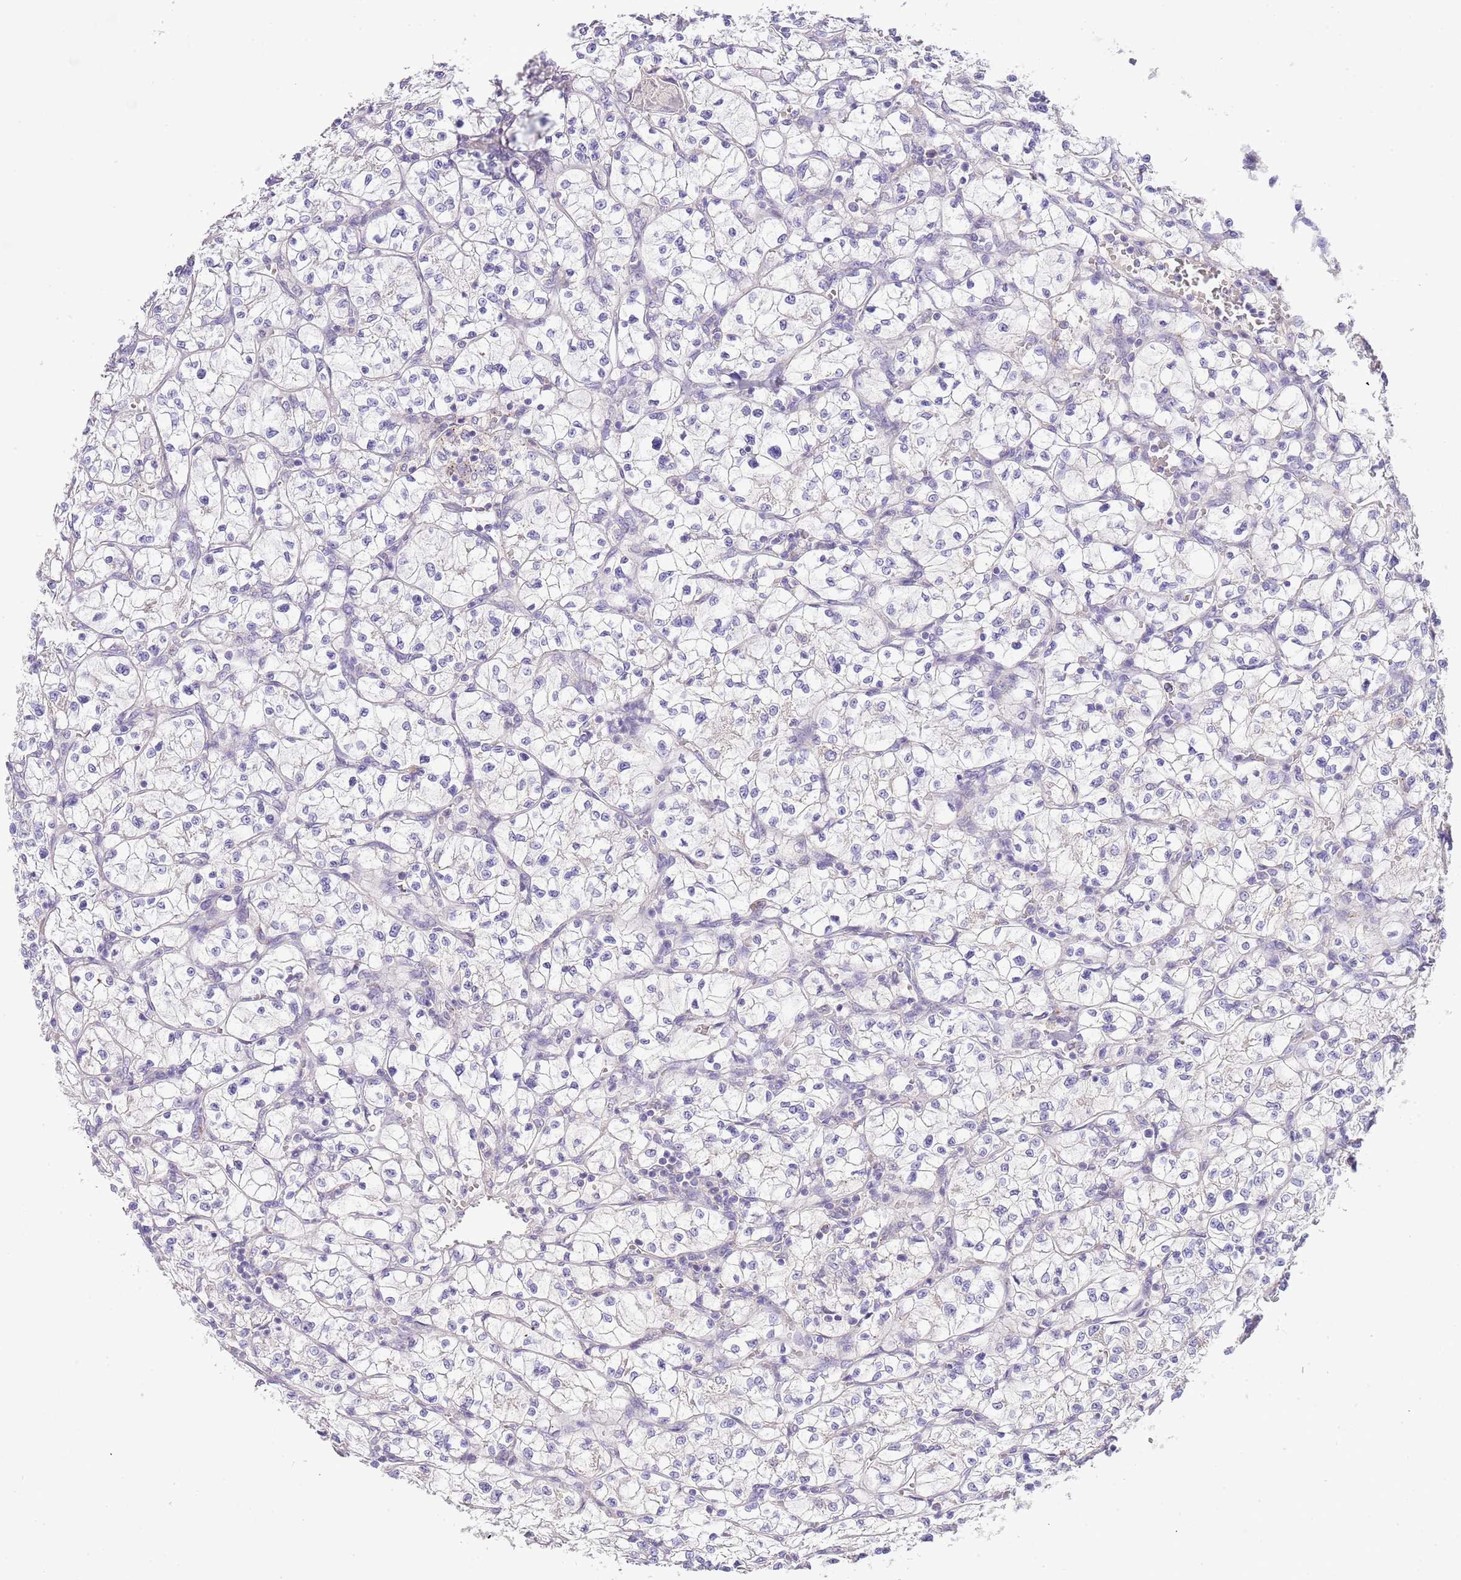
{"staining": {"intensity": "negative", "quantity": "none", "location": "none"}, "tissue": "renal cancer", "cell_type": "Tumor cells", "image_type": "cancer", "snomed": [{"axis": "morphology", "description": "Adenocarcinoma, NOS"}, {"axis": "topography", "description": "Kidney"}], "caption": "Renal cancer (adenocarcinoma) stained for a protein using immunohistochemistry (IHC) shows no staining tumor cells.", "gene": "ABHD17A", "patient": {"sex": "female", "age": 64}}